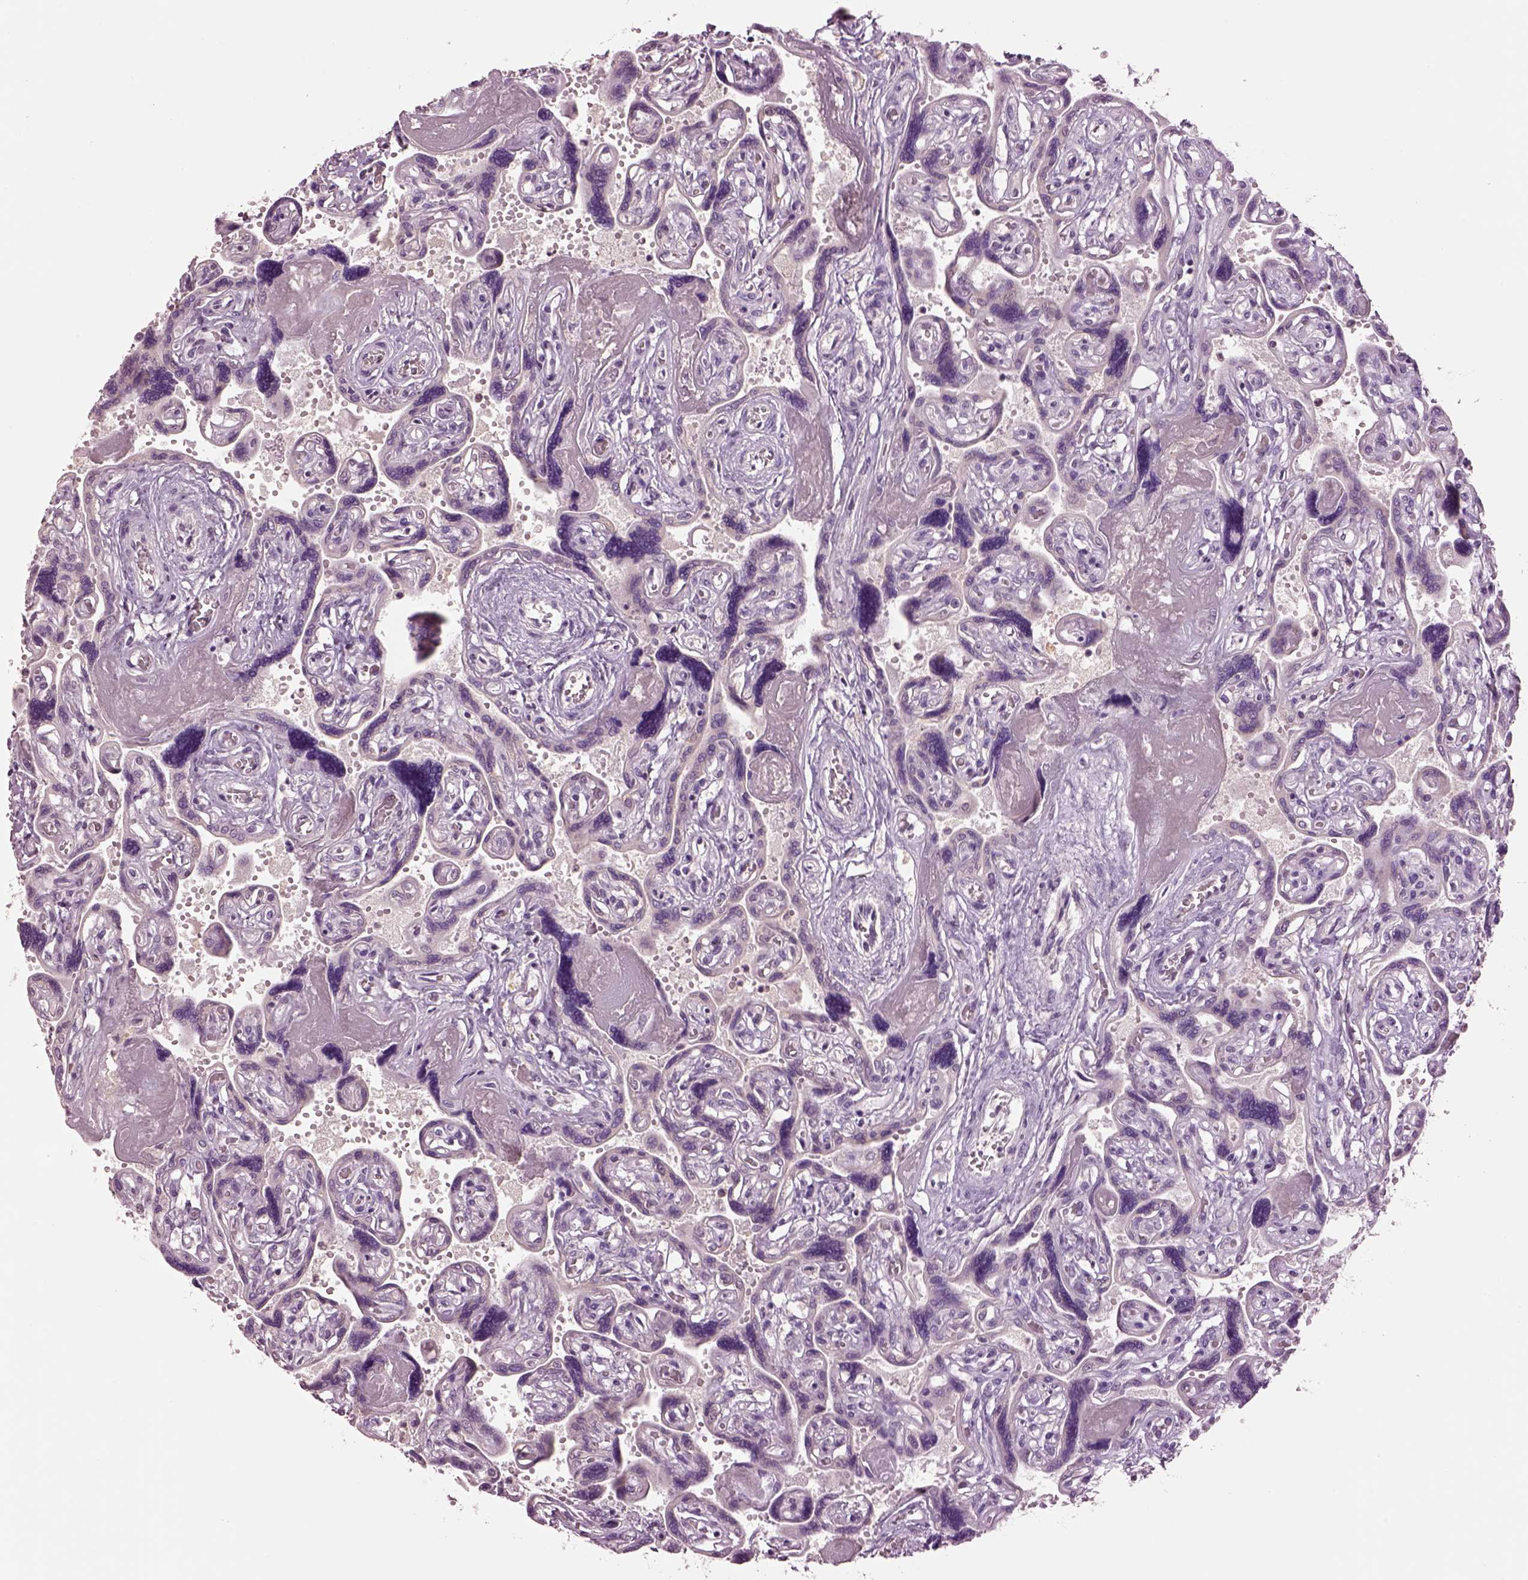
{"staining": {"intensity": "negative", "quantity": "none", "location": "none"}, "tissue": "placenta", "cell_type": "Decidual cells", "image_type": "normal", "snomed": [{"axis": "morphology", "description": "Normal tissue, NOS"}, {"axis": "topography", "description": "Placenta"}], "caption": "This is an immunohistochemistry (IHC) micrograph of benign placenta. There is no expression in decidual cells.", "gene": "CLPSL1", "patient": {"sex": "female", "age": 32}}